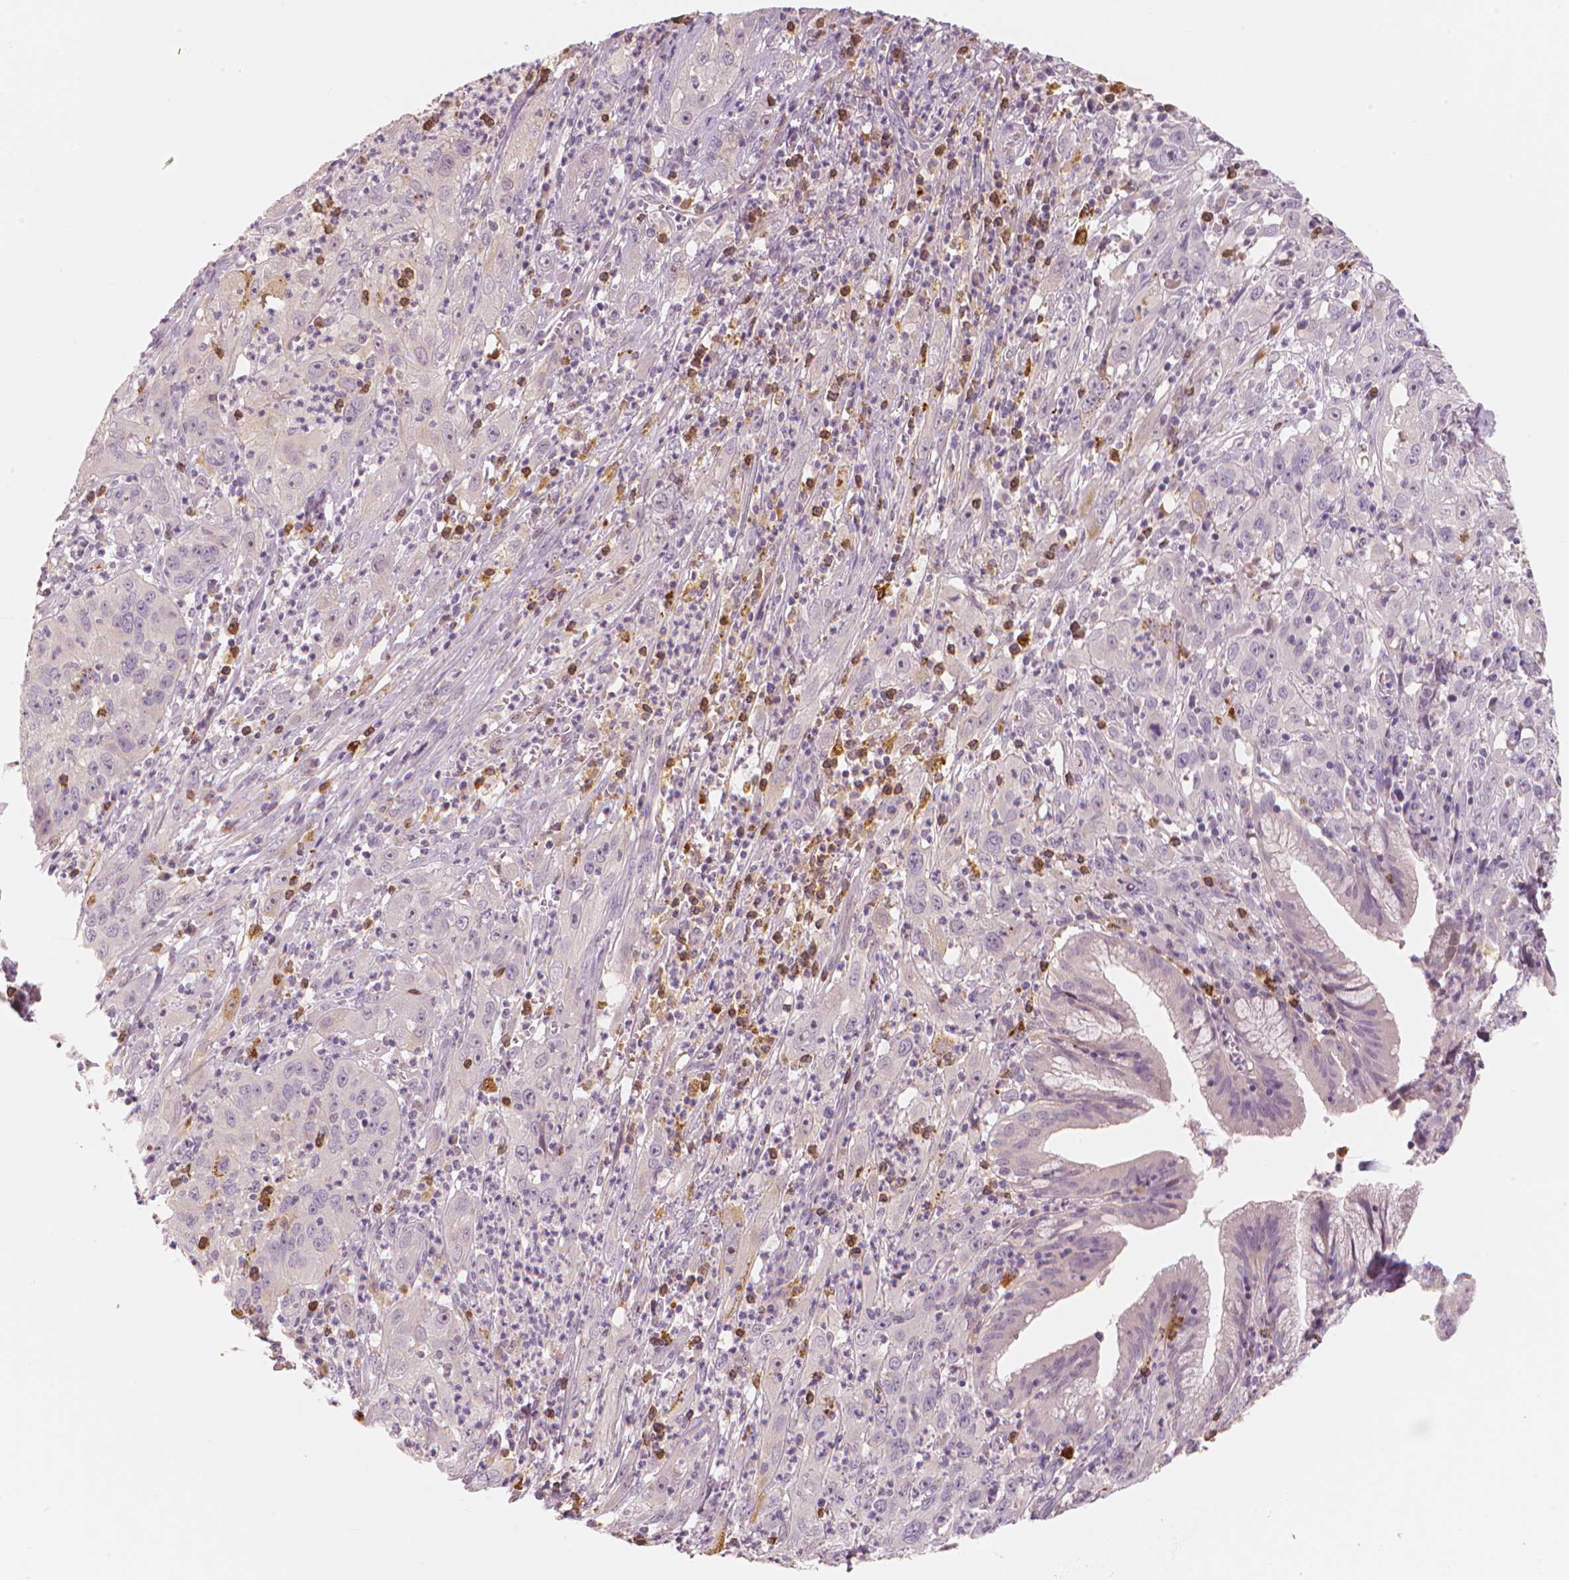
{"staining": {"intensity": "negative", "quantity": "none", "location": "none"}, "tissue": "cervical cancer", "cell_type": "Tumor cells", "image_type": "cancer", "snomed": [{"axis": "morphology", "description": "Squamous cell carcinoma, NOS"}, {"axis": "topography", "description": "Cervix"}], "caption": "Protein analysis of cervical squamous cell carcinoma exhibits no significant positivity in tumor cells. Nuclei are stained in blue.", "gene": "RNASE7", "patient": {"sex": "female", "age": 32}}